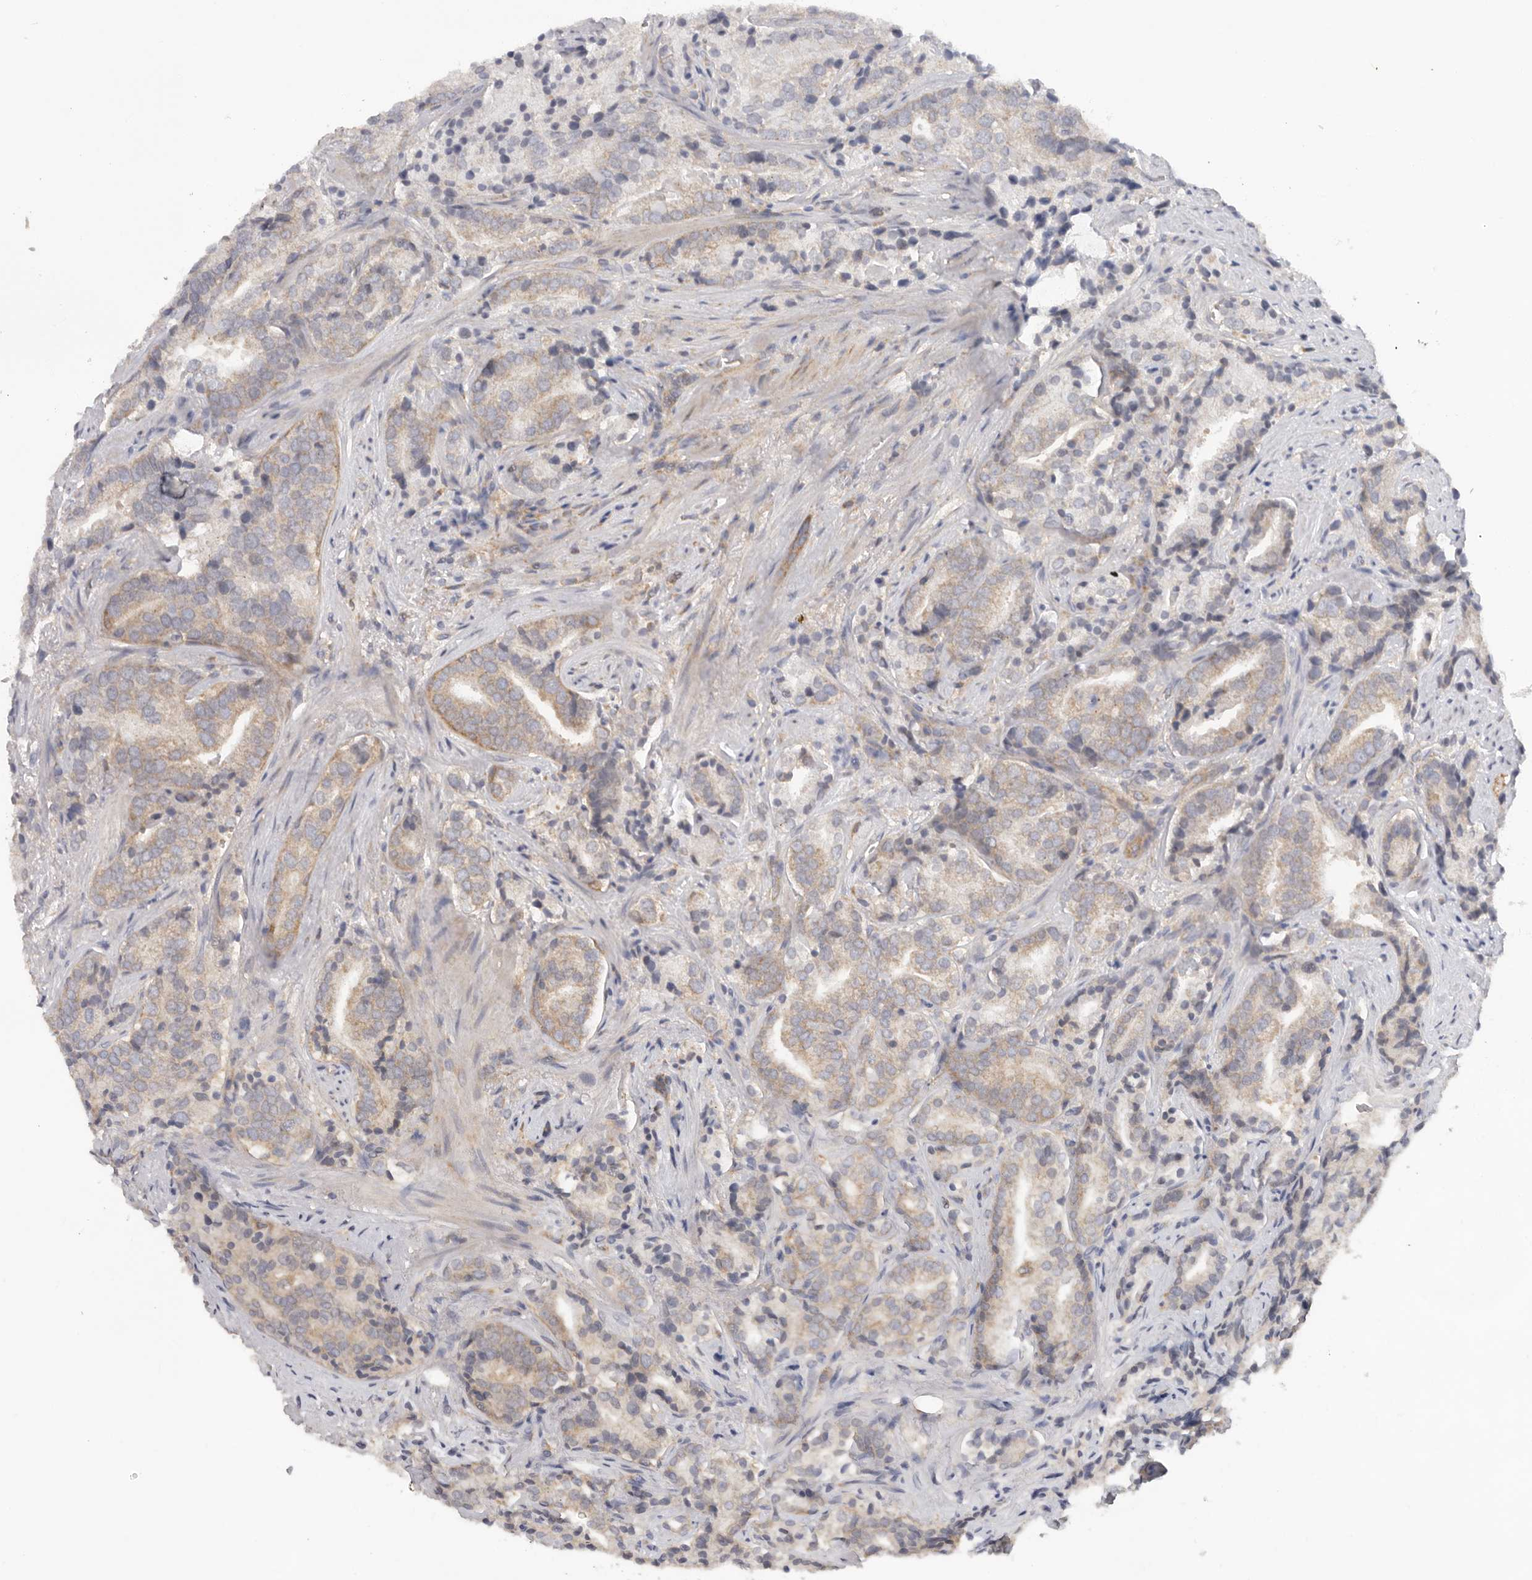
{"staining": {"intensity": "weak", "quantity": "25%-75%", "location": "cytoplasmic/membranous"}, "tissue": "prostate cancer", "cell_type": "Tumor cells", "image_type": "cancer", "snomed": [{"axis": "morphology", "description": "Adenocarcinoma, High grade"}, {"axis": "topography", "description": "Prostate"}], "caption": "Immunohistochemistry of adenocarcinoma (high-grade) (prostate) demonstrates low levels of weak cytoplasmic/membranous positivity in approximately 25%-75% of tumor cells.", "gene": "PPP1R42", "patient": {"sex": "male", "age": 57}}